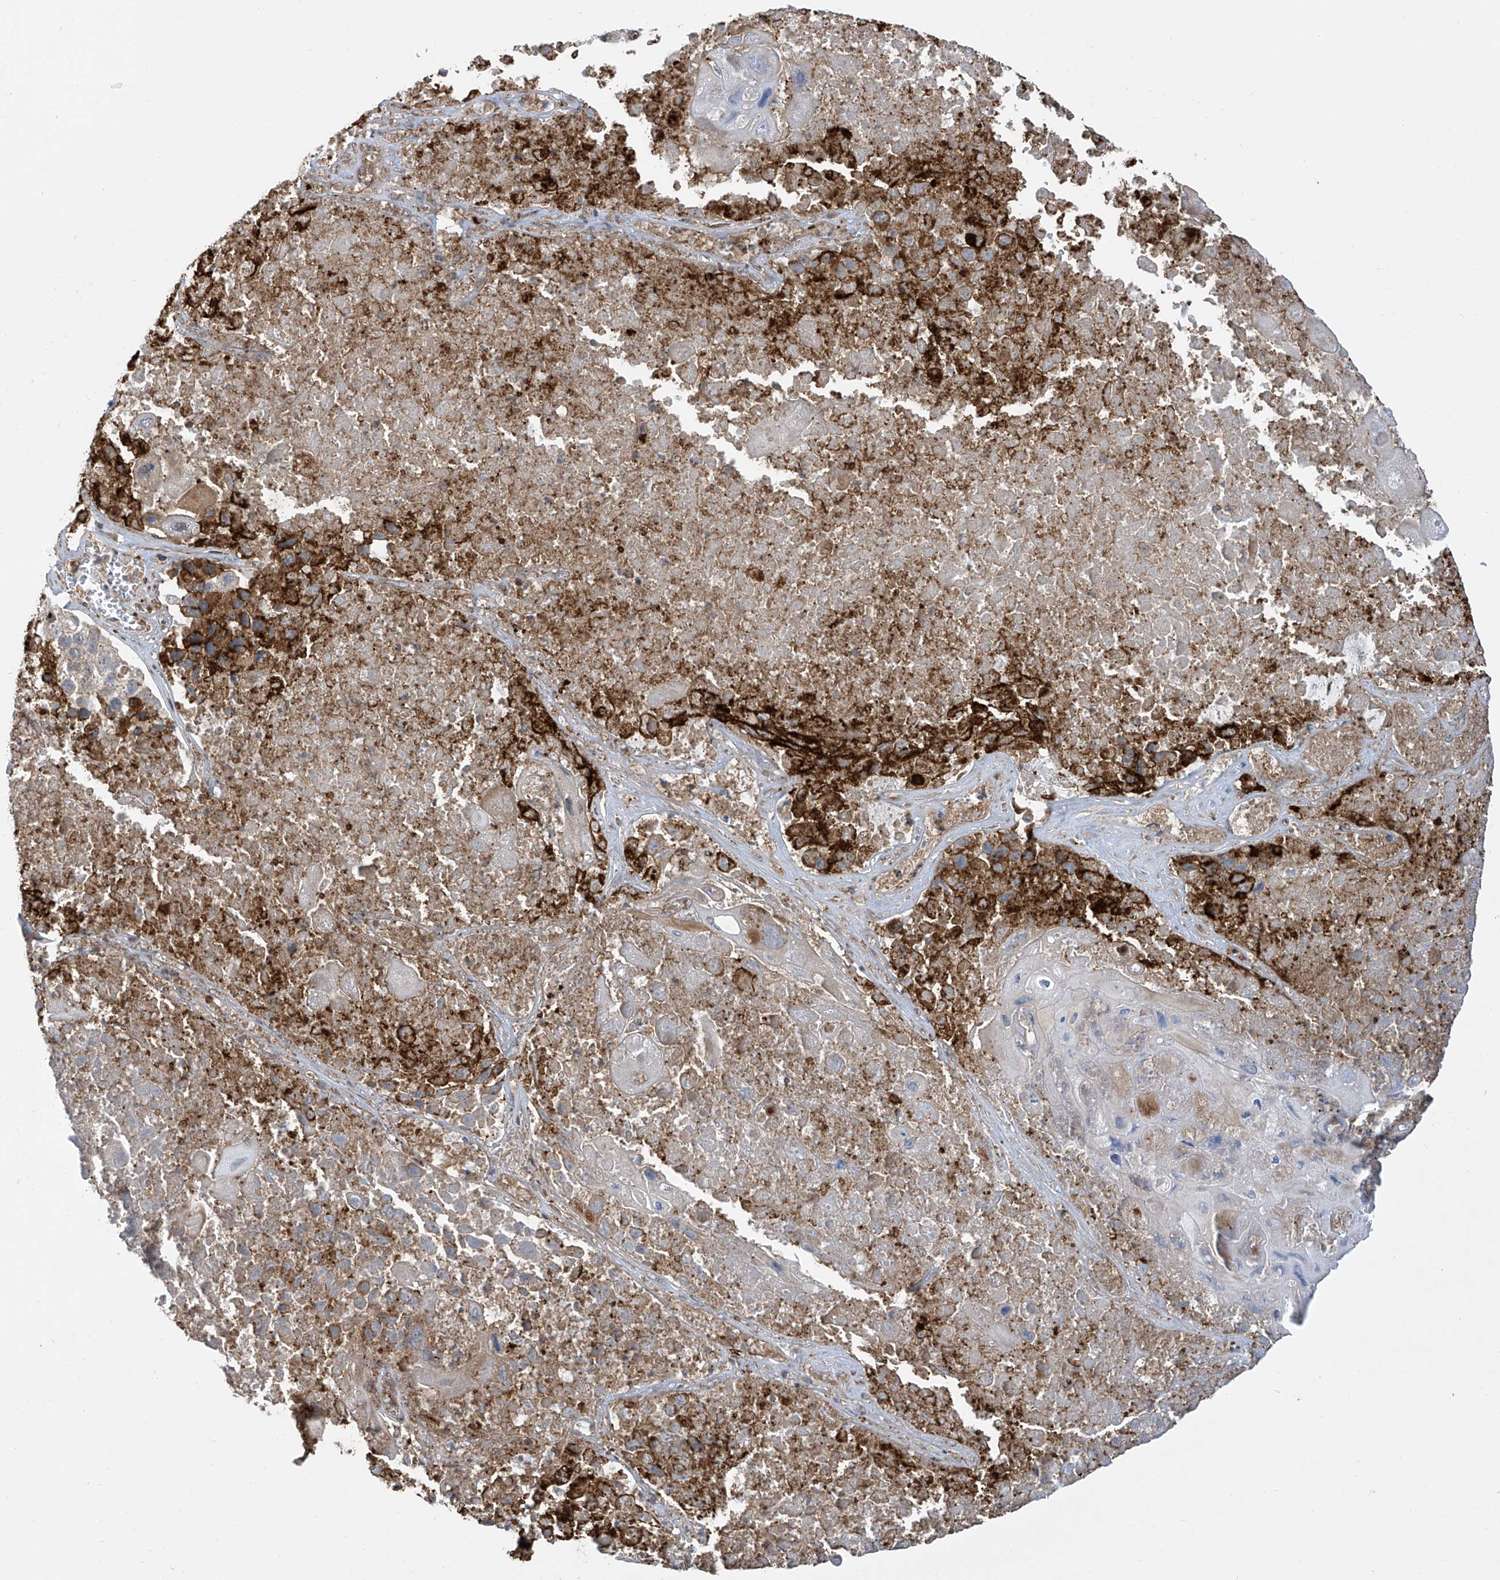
{"staining": {"intensity": "moderate", "quantity": ">75%", "location": "cytoplasmic/membranous,nuclear"}, "tissue": "lung cancer", "cell_type": "Tumor cells", "image_type": "cancer", "snomed": [{"axis": "morphology", "description": "Squamous cell carcinoma, NOS"}, {"axis": "topography", "description": "Lung"}], "caption": "This is an image of immunohistochemistry staining of lung cancer, which shows moderate staining in the cytoplasmic/membranous and nuclear of tumor cells.", "gene": "ATAD2B", "patient": {"sex": "male", "age": 61}}